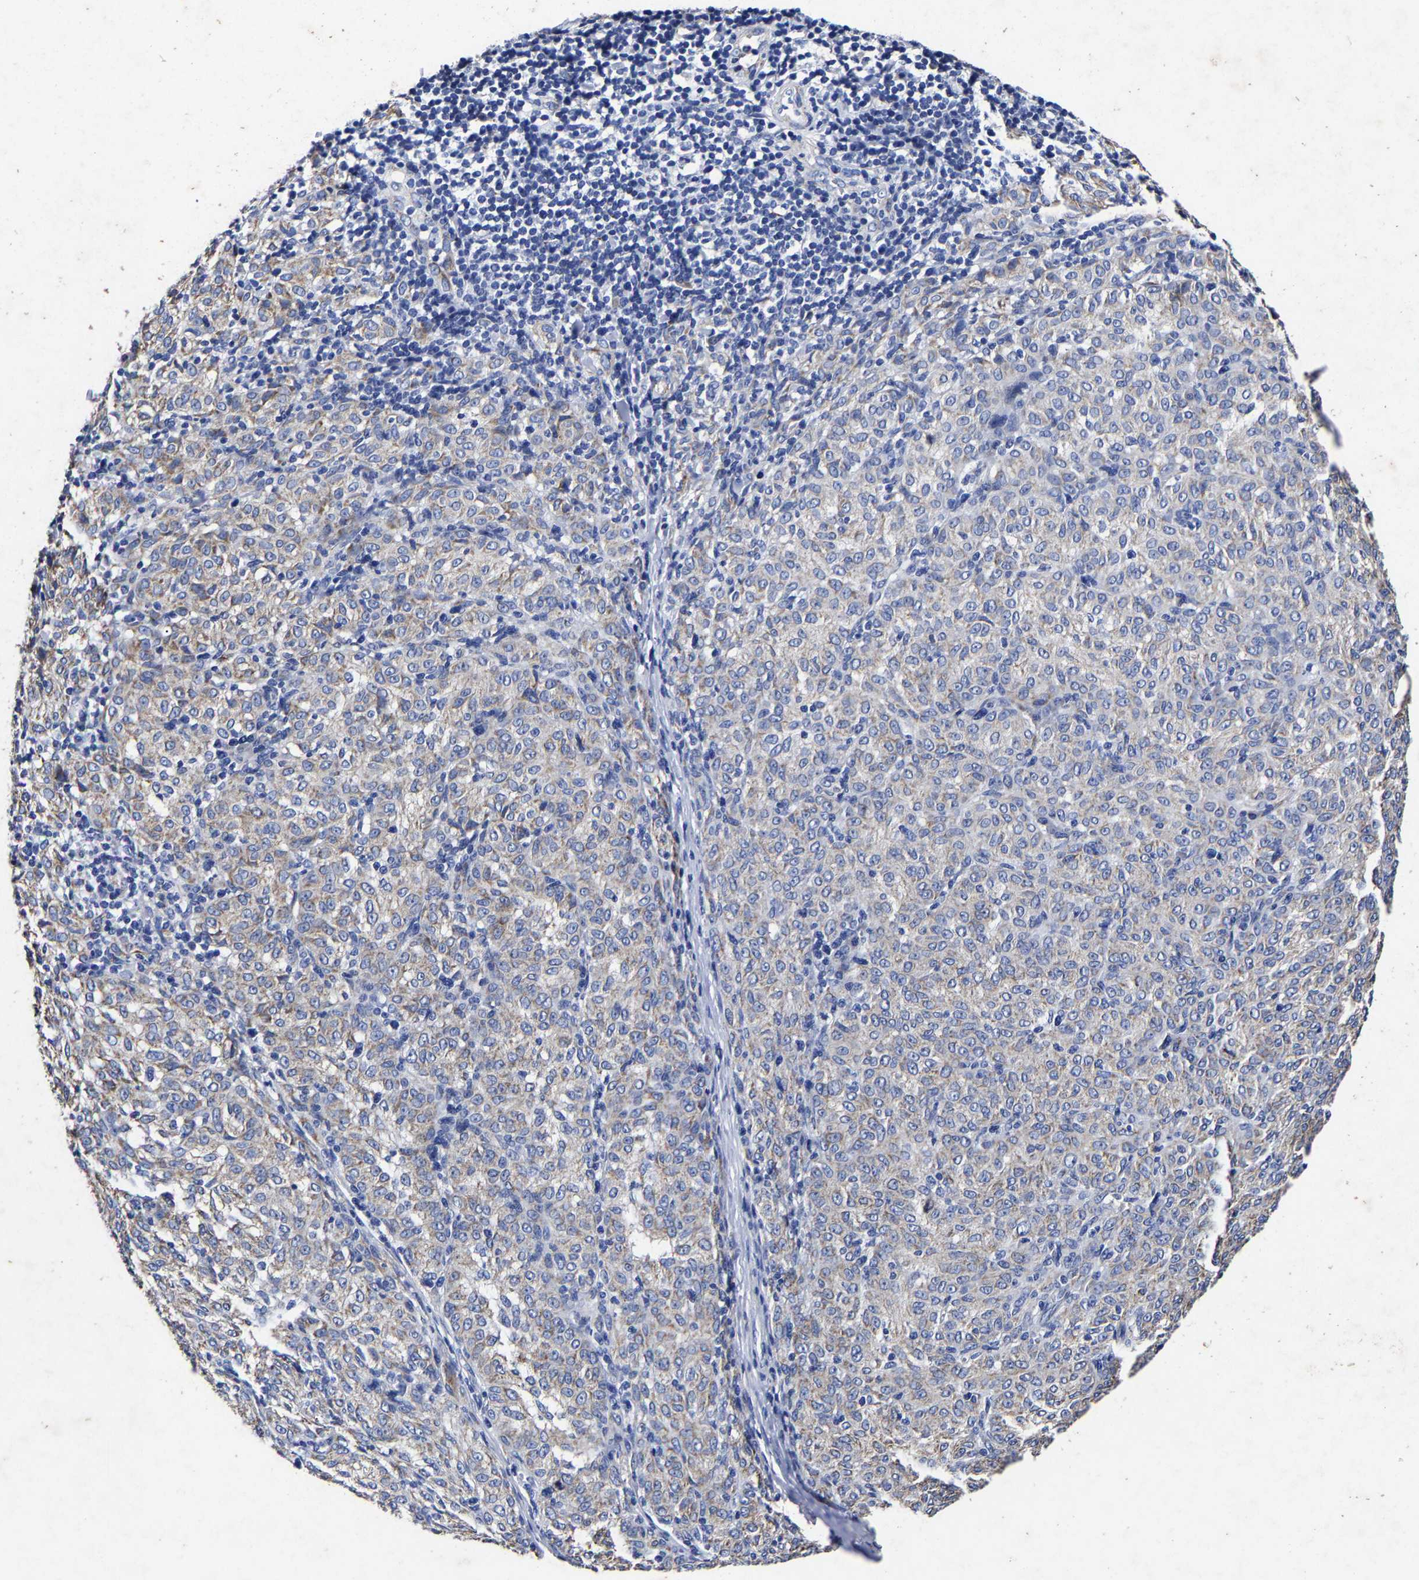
{"staining": {"intensity": "weak", "quantity": "25%-75%", "location": "cytoplasmic/membranous"}, "tissue": "melanoma", "cell_type": "Tumor cells", "image_type": "cancer", "snomed": [{"axis": "morphology", "description": "Malignant melanoma, NOS"}, {"axis": "topography", "description": "Skin"}], "caption": "Malignant melanoma stained for a protein (brown) displays weak cytoplasmic/membranous positive expression in about 25%-75% of tumor cells.", "gene": "AASS", "patient": {"sex": "female", "age": 72}}